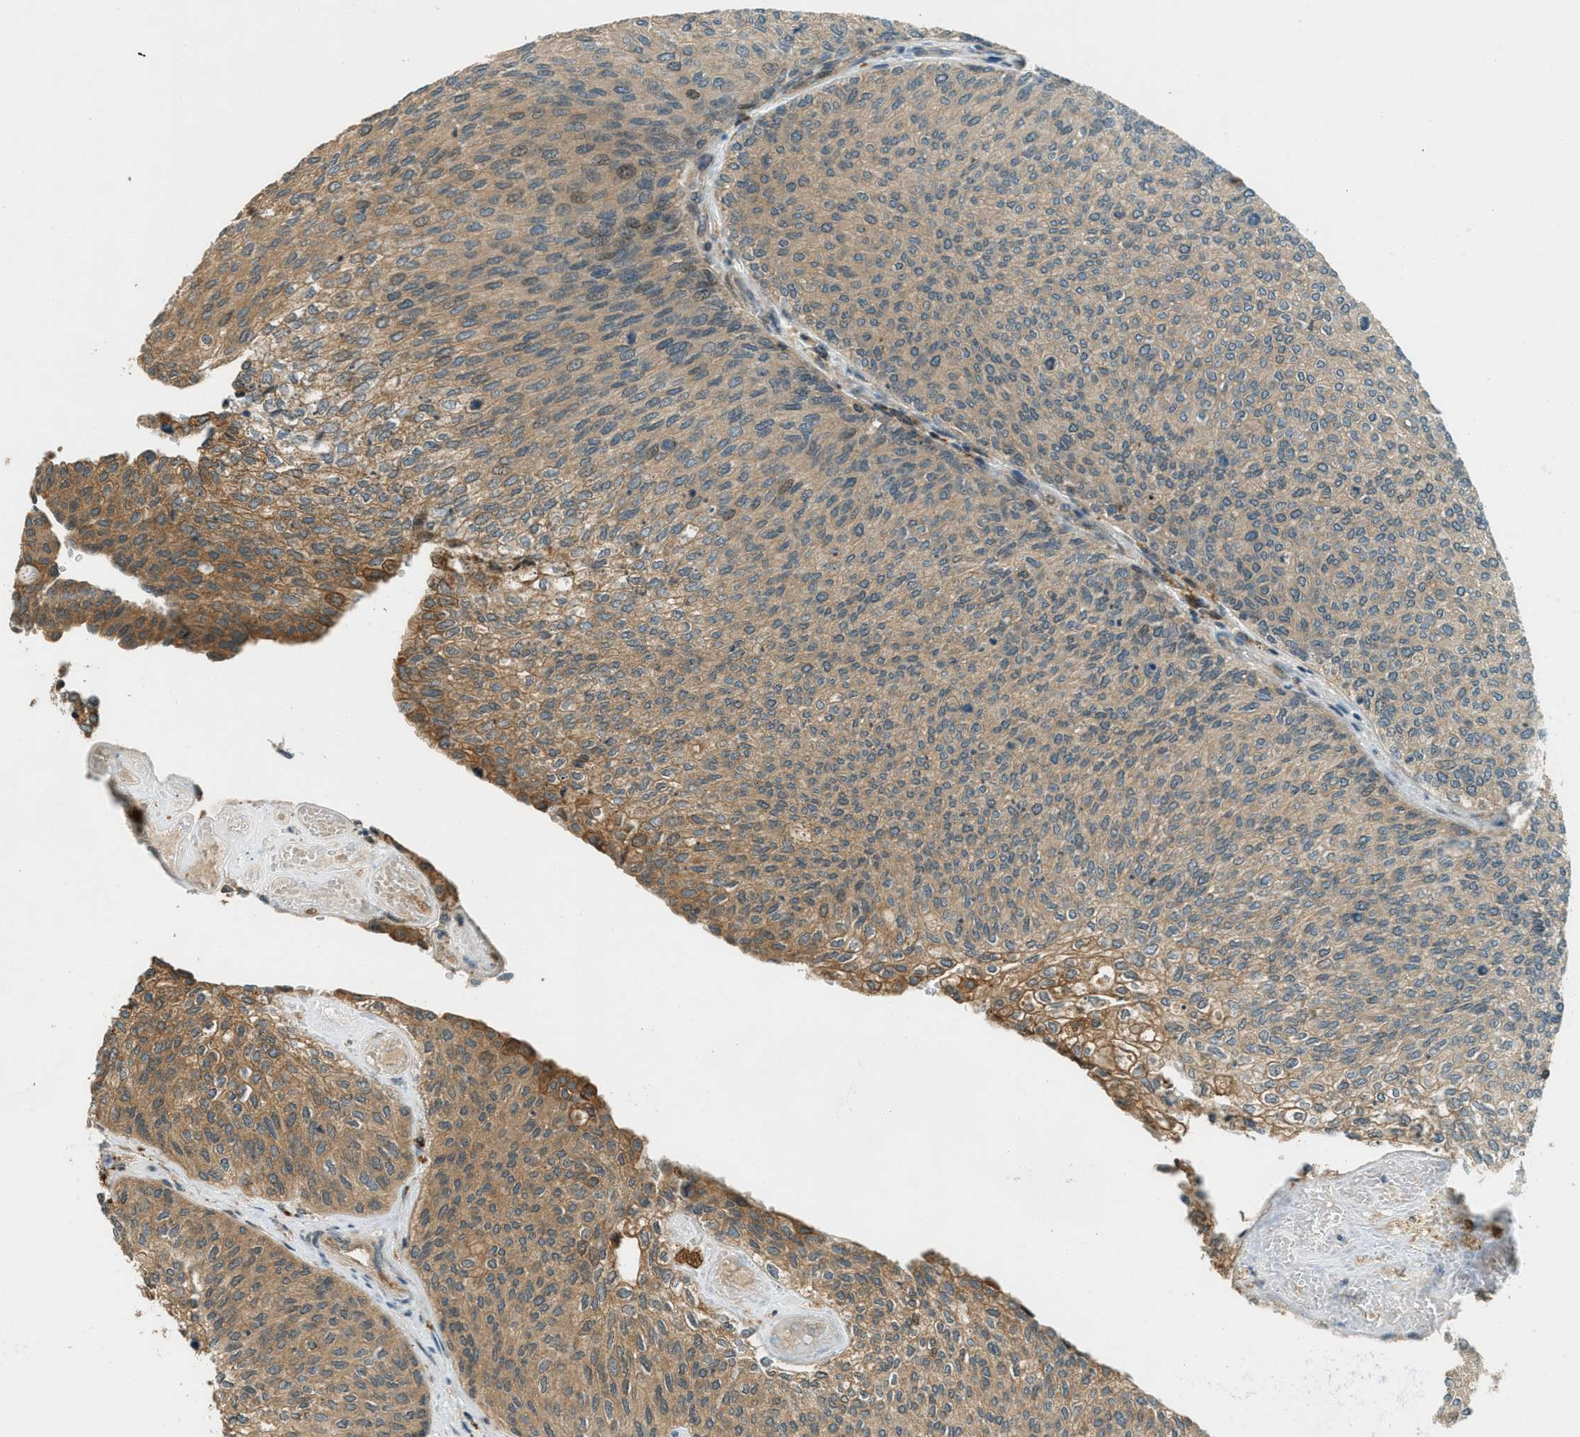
{"staining": {"intensity": "moderate", "quantity": ">75%", "location": "cytoplasmic/membranous"}, "tissue": "urothelial cancer", "cell_type": "Tumor cells", "image_type": "cancer", "snomed": [{"axis": "morphology", "description": "Urothelial carcinoma, Low grade"}, {"axis": "topography", "description": "Urinary bladder"}], "caption": "This is a histology image of immunohistochemistry staining of urothelial cancer, which shows moderate positivity in the cytoplasmic/membranous of tumor cells.", "gene": "PTPN23", "patient": {"sex": "female", "age": 79}}